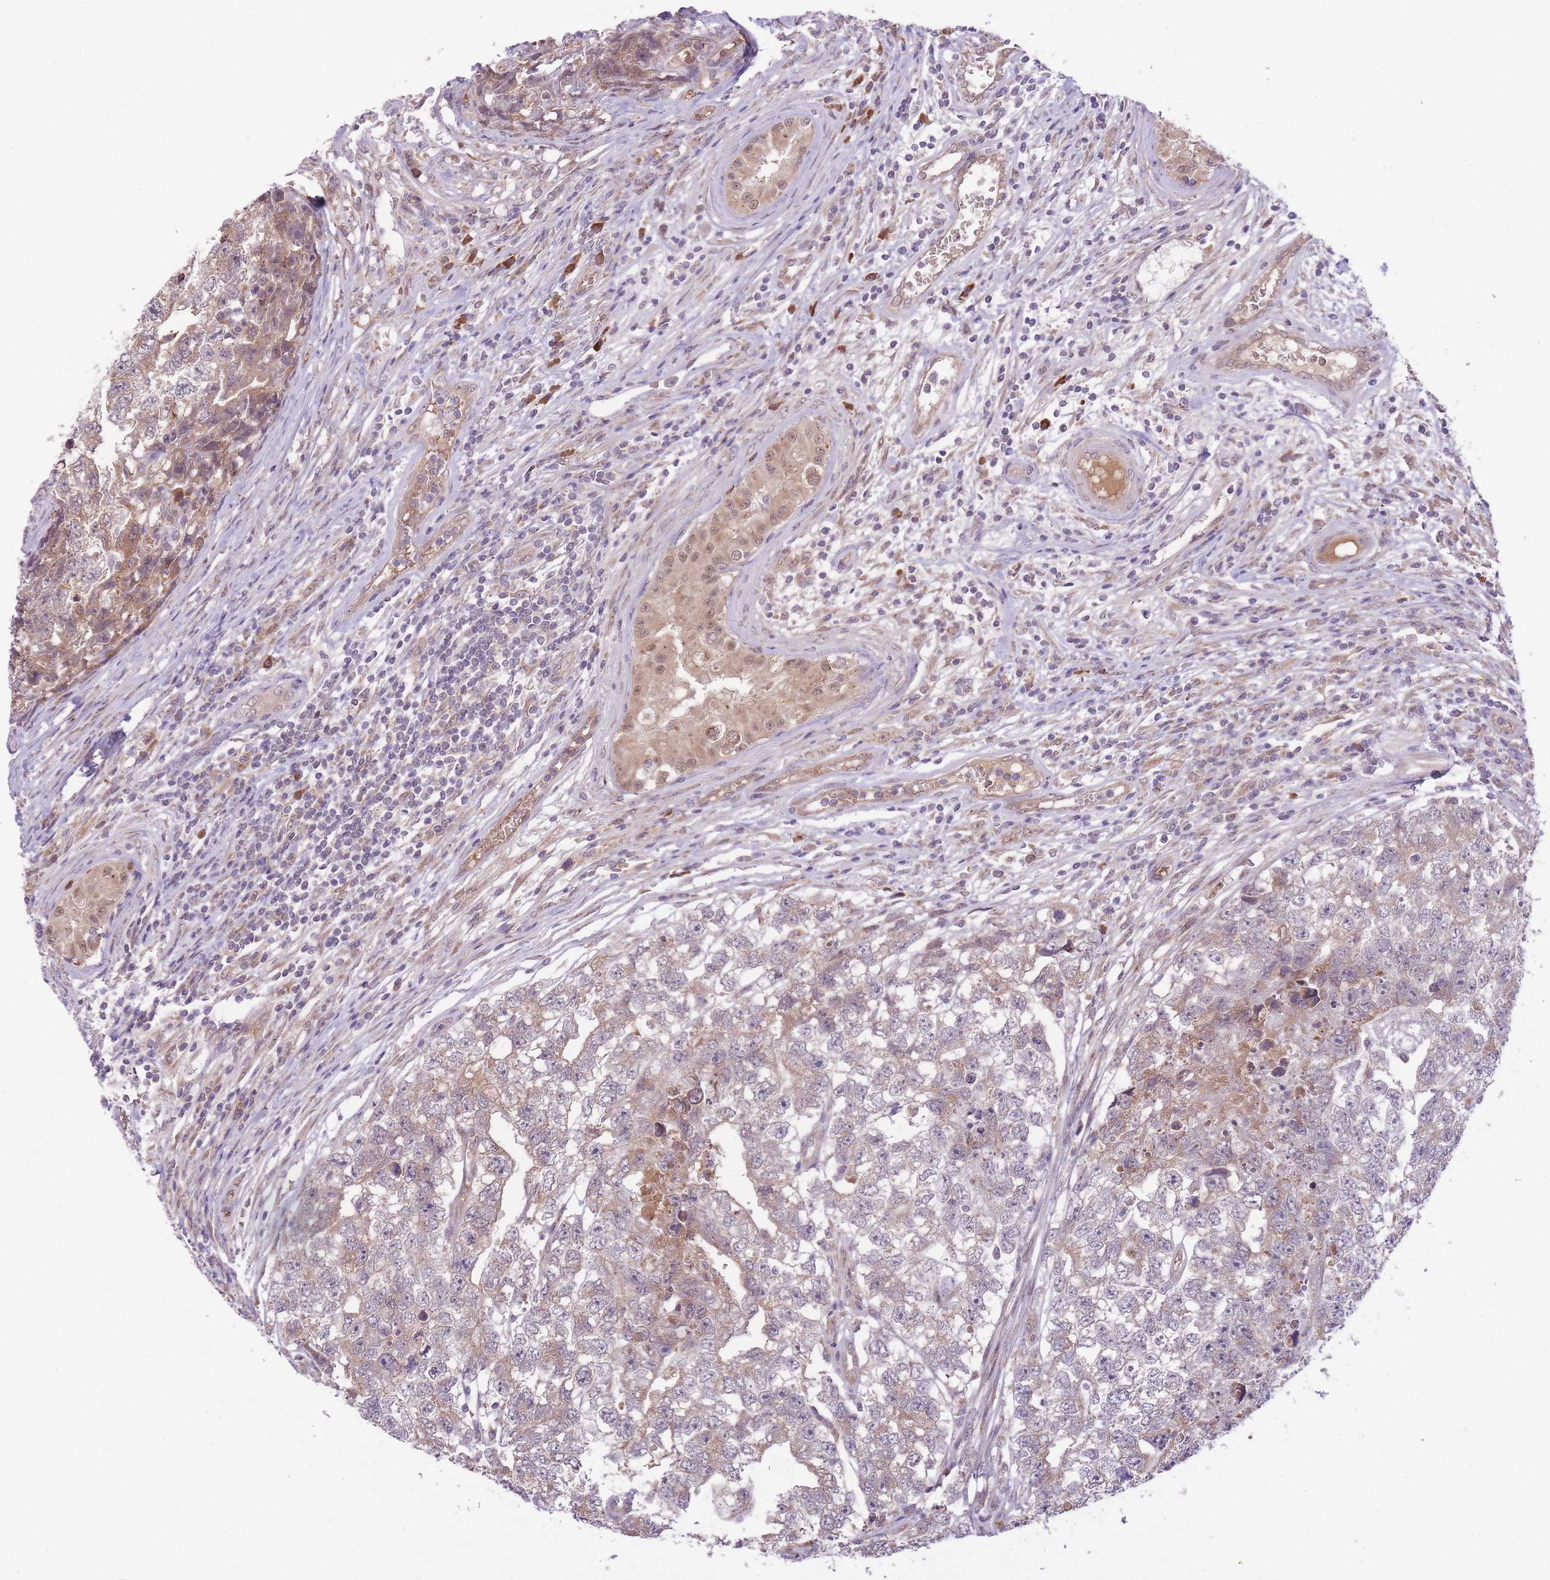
{"staining": {"intensity": "weak", "quantity": "25%-75%", "location": "cytoplasmic/membranous"}, "tissue": "testis cancer", "cell_type": "Tumor cells", "image_type": "cancer", "snomed": [{"axis": "morphology", "description": "Carcinoma, Embryonal, NOS"}, {"axis": "topography", "description": "Testis"}], "caption": "Testis cancer (embryonal carcinoma) stained with immunohistochemistry demonstrates weak cytoplasmic/membranous staining in about 25%-75% of tumor cells.", "gene": "POLR3F", "patient": {"sex": "male", "age": 22}}